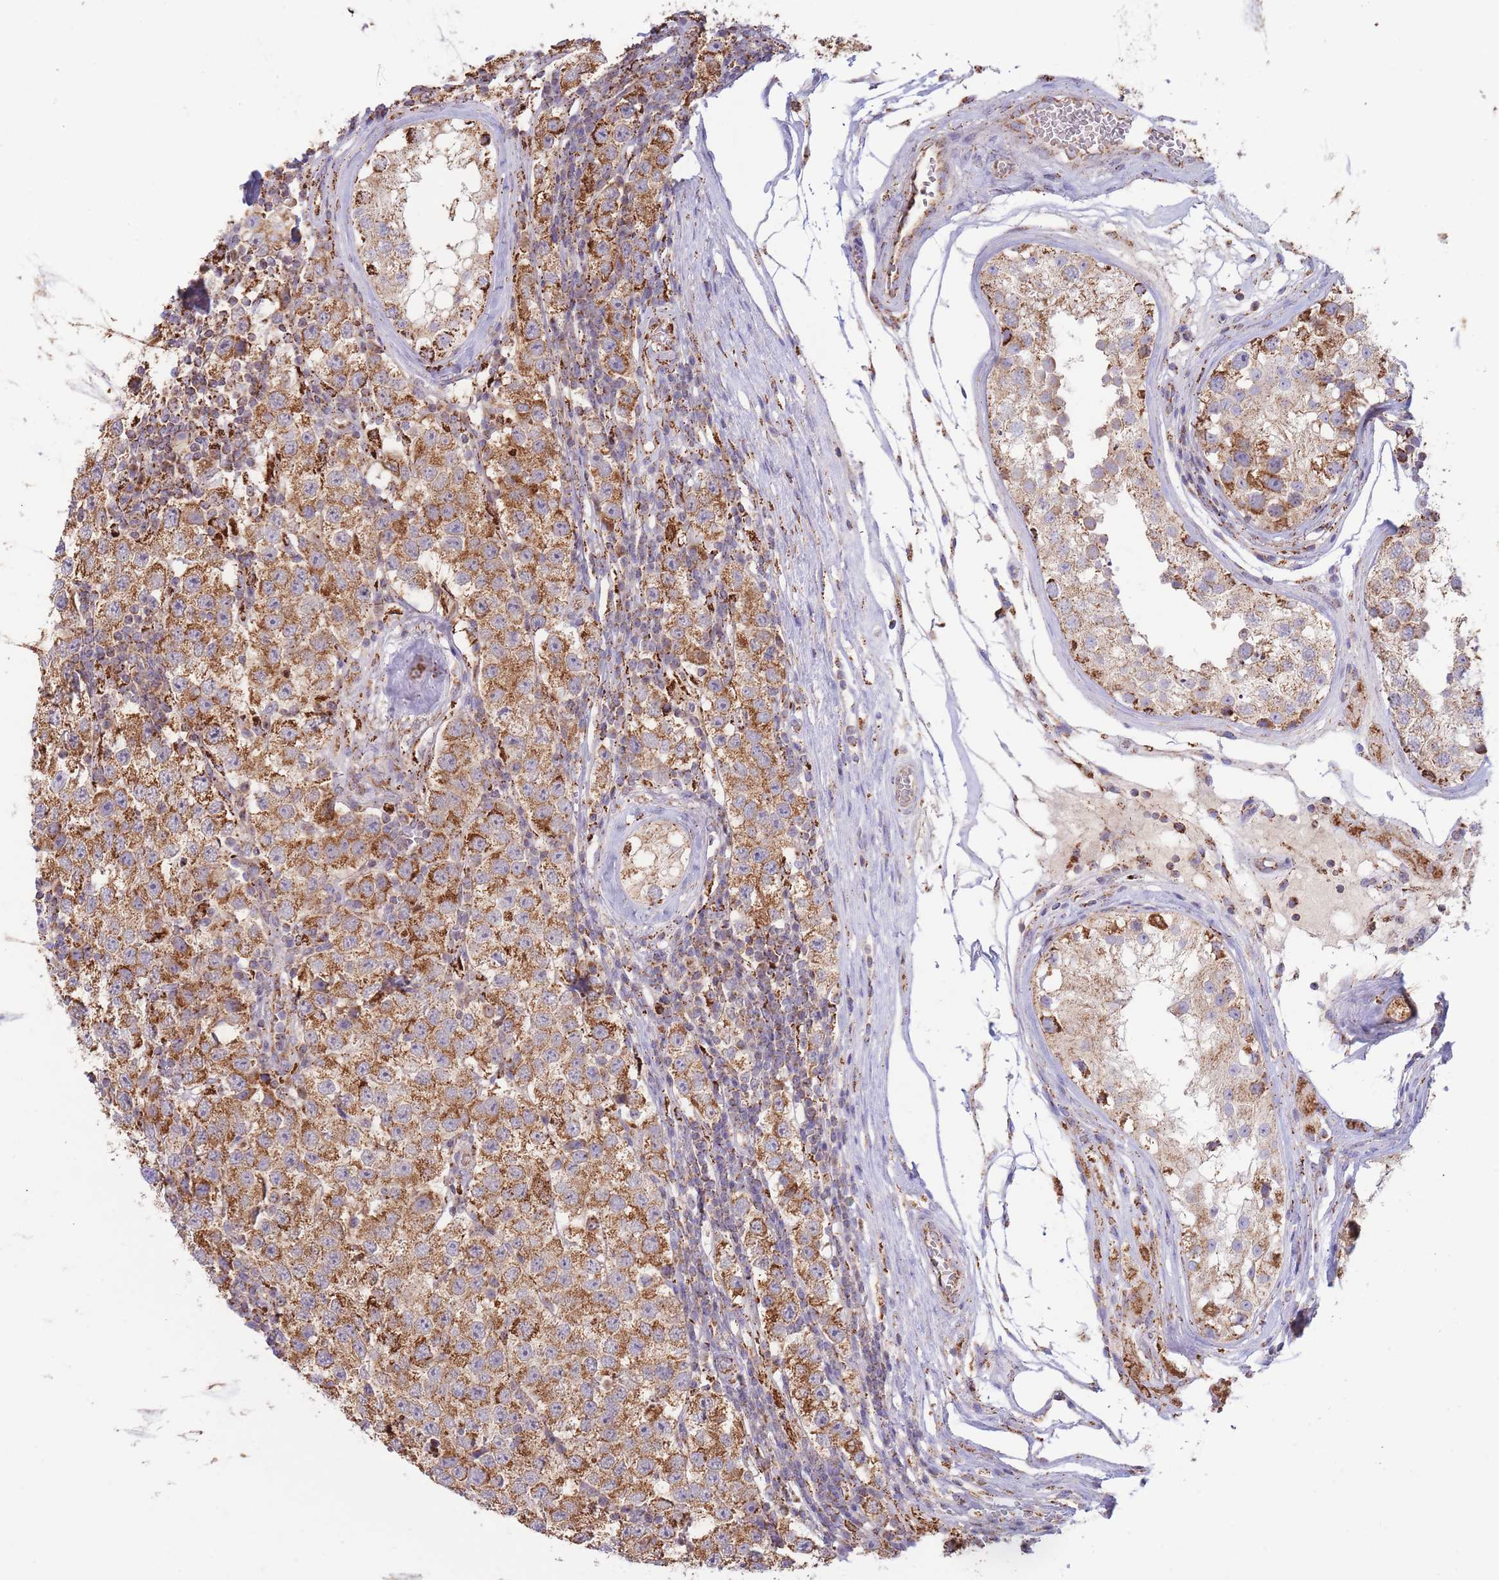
{"staining": {"intensity": "moderate", "quantity": ">75%", "location": "cytoplasmic/membranous"}, "tissue": "testis cancer", "cell_type": "Tumor cells", "image_type": "cancer", "snomed": [{"axis": "morphology", "description": "Seminoma, NOS"}, {"axis": "topography", "description": "Testis"}], "caption": "Protein staining of testis cancer (seminoma) tissue displays moderate cytoplasmic/membranous staining in approximately >75% of tumor cells.", "gene": "MRPL17", "patient": {"sex": "male", "age": 34}}